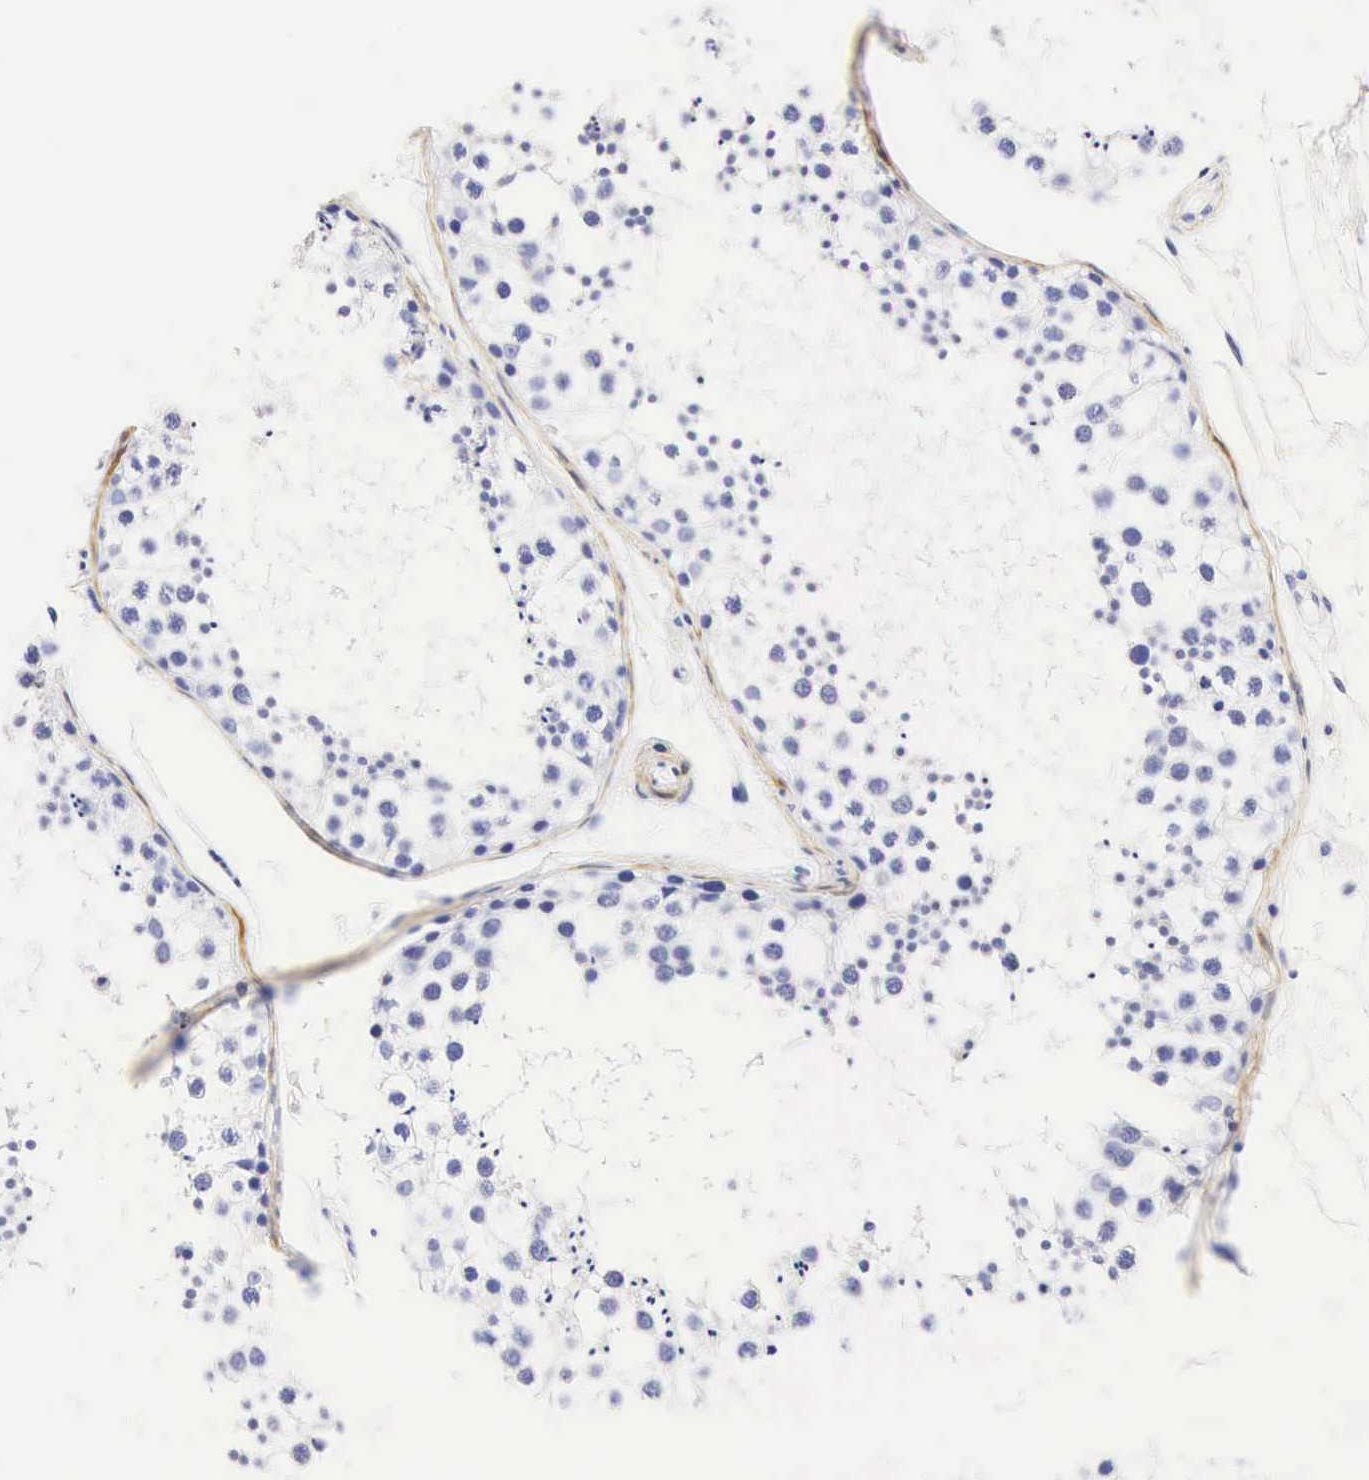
{"staining": {"intensity": "negative", "quantity": "none", "location": "none"}, "tissue": "testis", "cell_type": "Cells in seminiferous ducts", "image_type": "normal", "snomed": [{"axis": "morphology", "description": "Normal tissue, NOS"}, {"axis": "topography", "description": "Testis"}], "caption": "Protein analysis of unremarkable testis reveals no significant staining in cells in seminiferous ducts. (Stains: DAB (3,3'-diaminobenzidine) IHC with hematoxylin counter stain, Microscopy: brightfield microscopy at high magnification).", "gene": "CNN1", "patient": {"sex": "male", "age": 57}}